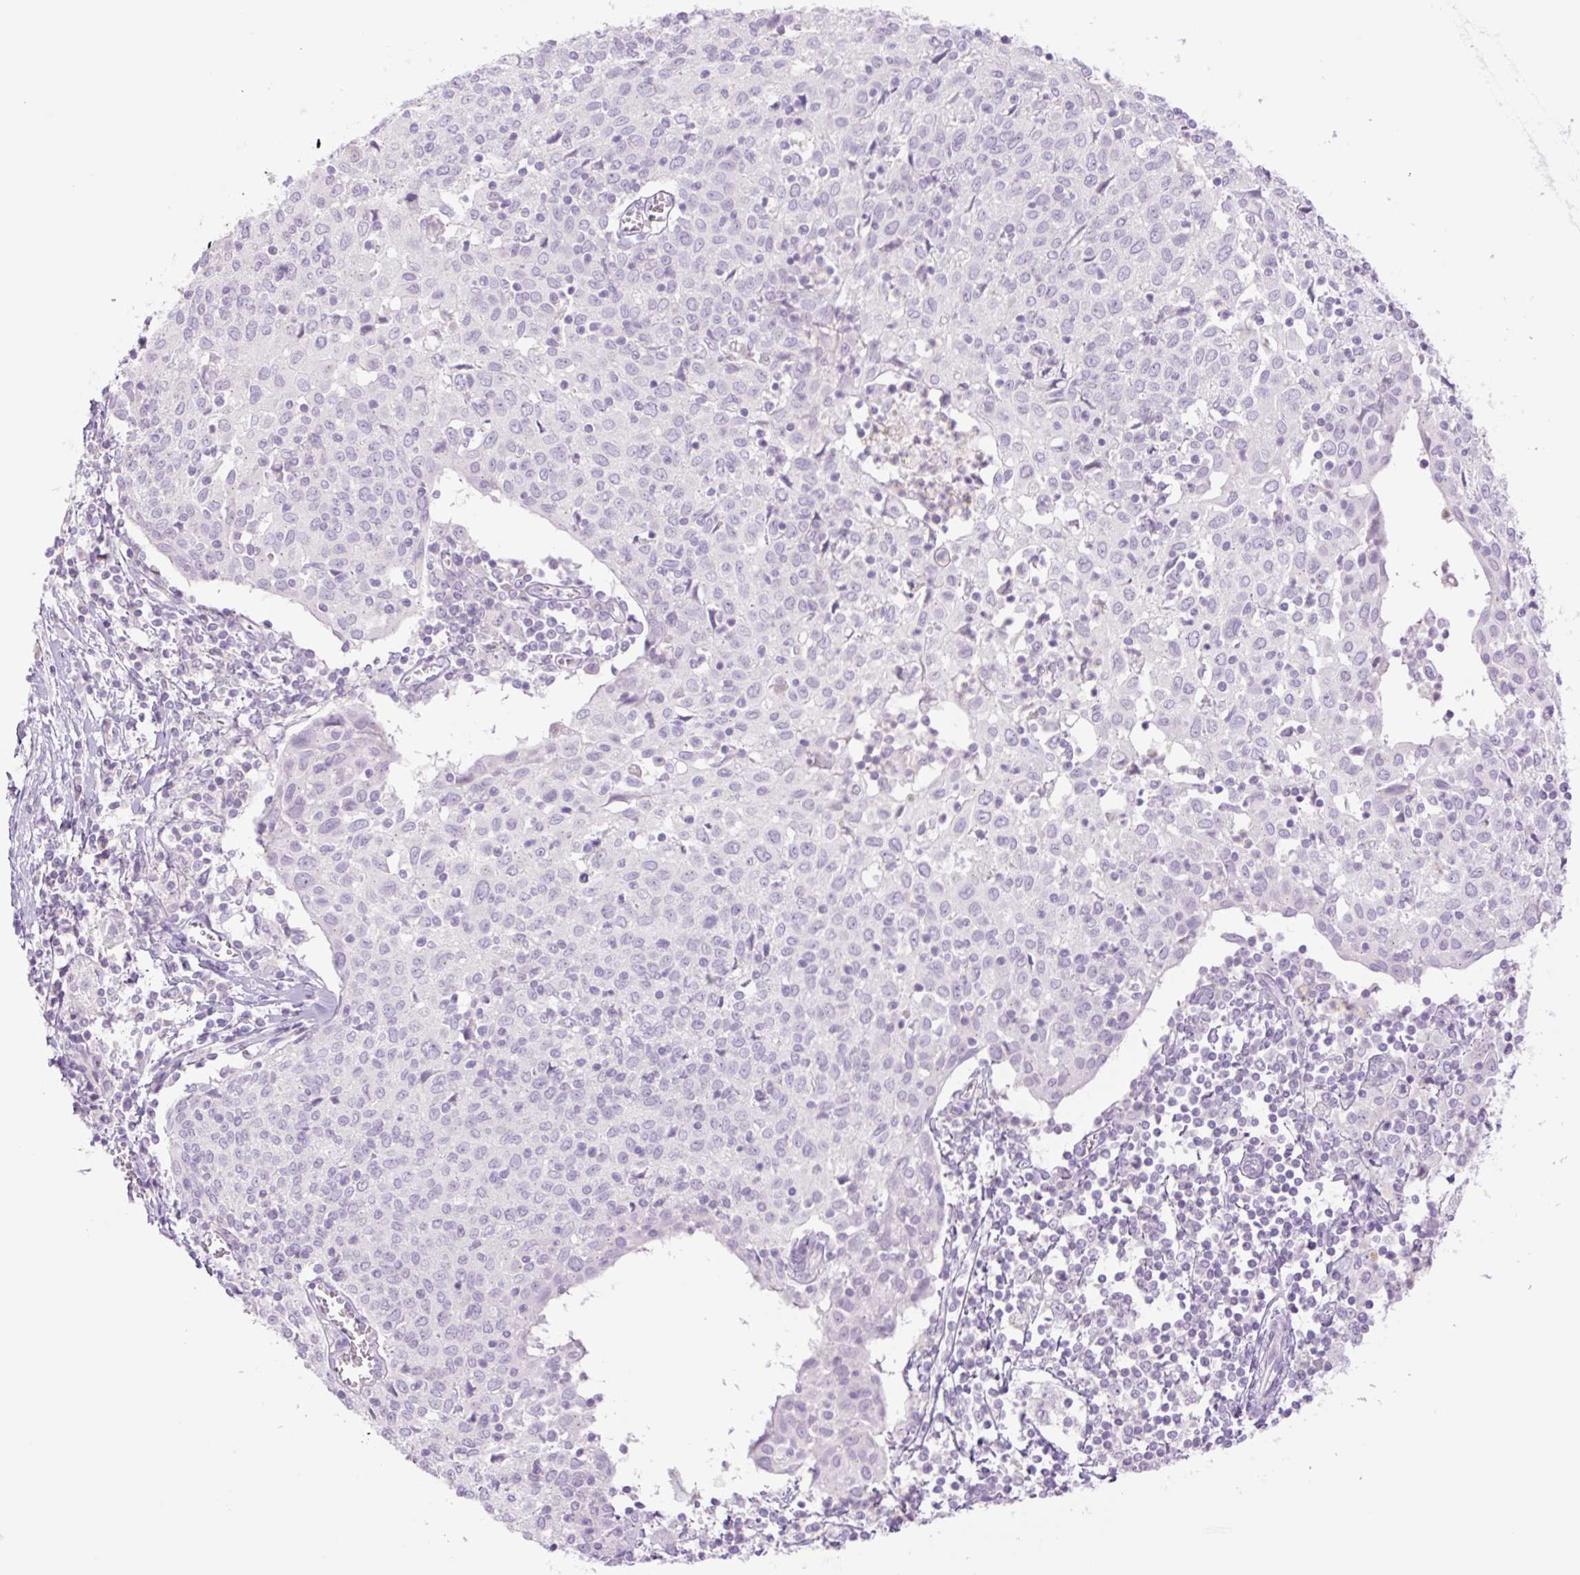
{"staining": {"intensity": "negative", "quantity": "none", "location": "none"}, "tissue": "cervical cancer", "cell_type": "Tumor cells", "image_type": "cancer", "snomed": [{"axis": "morphology", "description": "Squamous cell carcinoma, NOS"}, {"axis": "topography", "description": "Cervix"}], "caption": "IHC histopathology image of neoplastic tissue: human cervical cancer (squamous cell carcinoma) stained with DAB (3,3'-diaminobenzidine) displays no significant protein staining in tumor cells. (DAB (3,3'-diaminobenzidine) immunohistochemistry, high magnification).", "gene": "TBX15", "patient": {"sex": "female", "age": 52}}